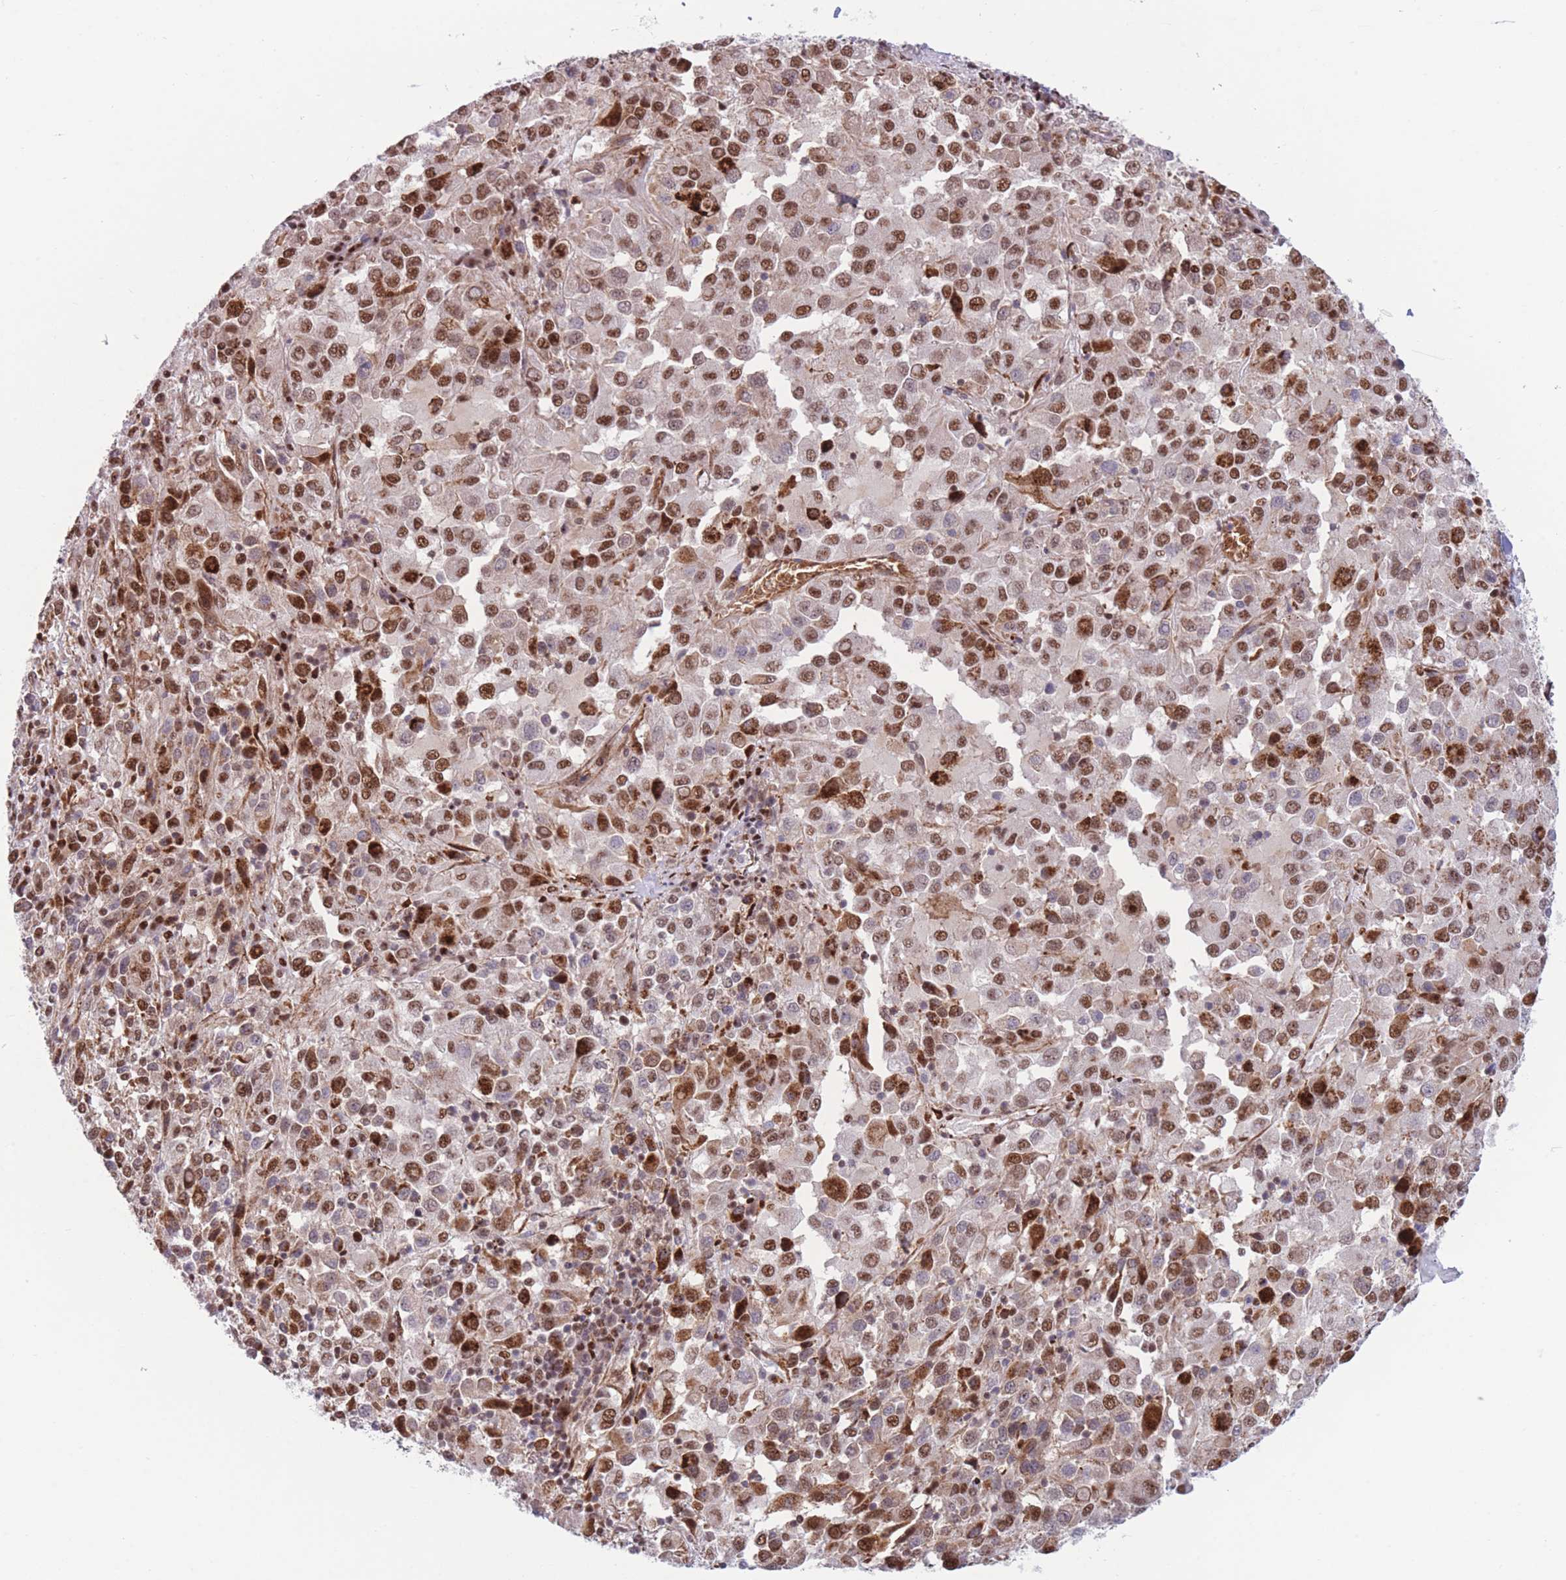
{"staining": {"intensity": "strong", "quantity": ">75%", "location": "nuclear"}, "tissue": "melanoma", "cell_type": "Tumor cells", "image_type": "cancer", "snomed": [{"axis": "morphology", "description": "Malignant melanoma, Metastatic site"}, {"axis": "topography", "description": "Lung"}], "caption": "An image of melanoma stained for a protein shows strong nuclear brown staining in tumor cells.", "gene": "DNAJC3", "patient": {"sex": "male", "age": 64}}